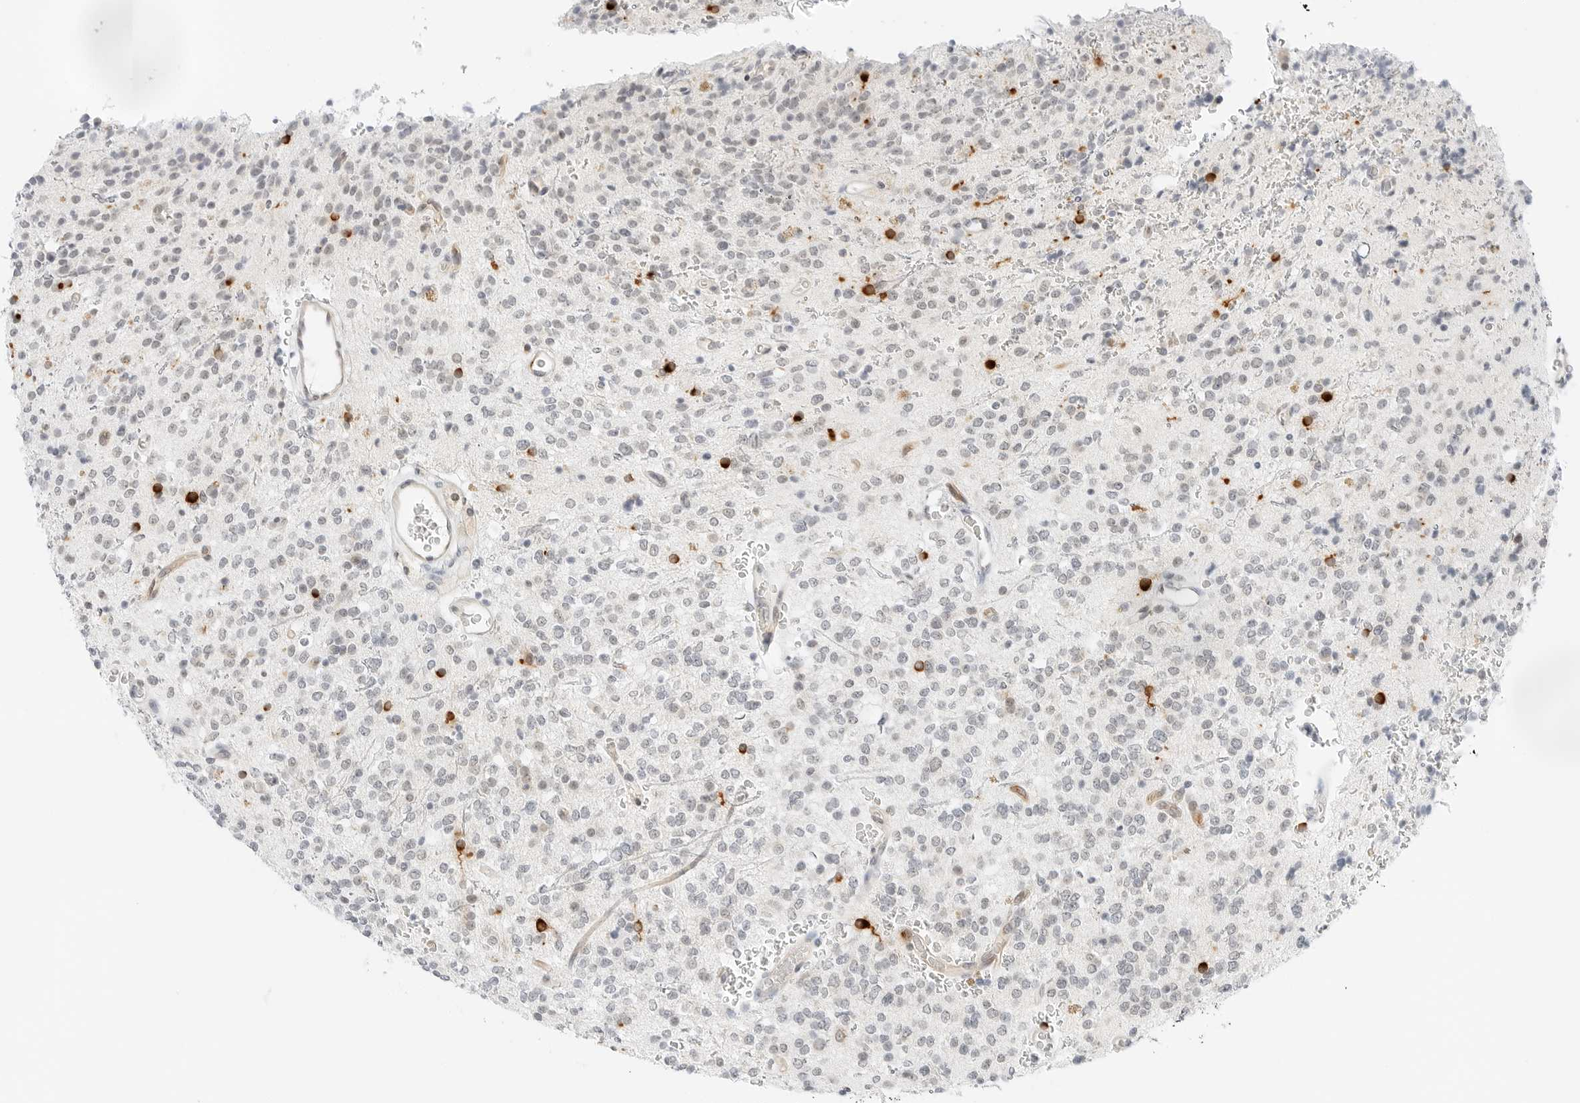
{"staining": {"intensity": "negative", "quantity": "none", "location": "none"}, "tissue": "glioma", "cell_type": "Tumor cells", "image_type": "cancer", "snomed": [{"axis": "morphology", "description": "Glioma, malignant, High grade"}, {"axis": "topography", "description": "Brain"}], "caption": "Tumor cells show no significant protein expression in malignant glioma (high-grade).", "gene": "CCSAP", "patient": {"sex": "male", "age": 34}}